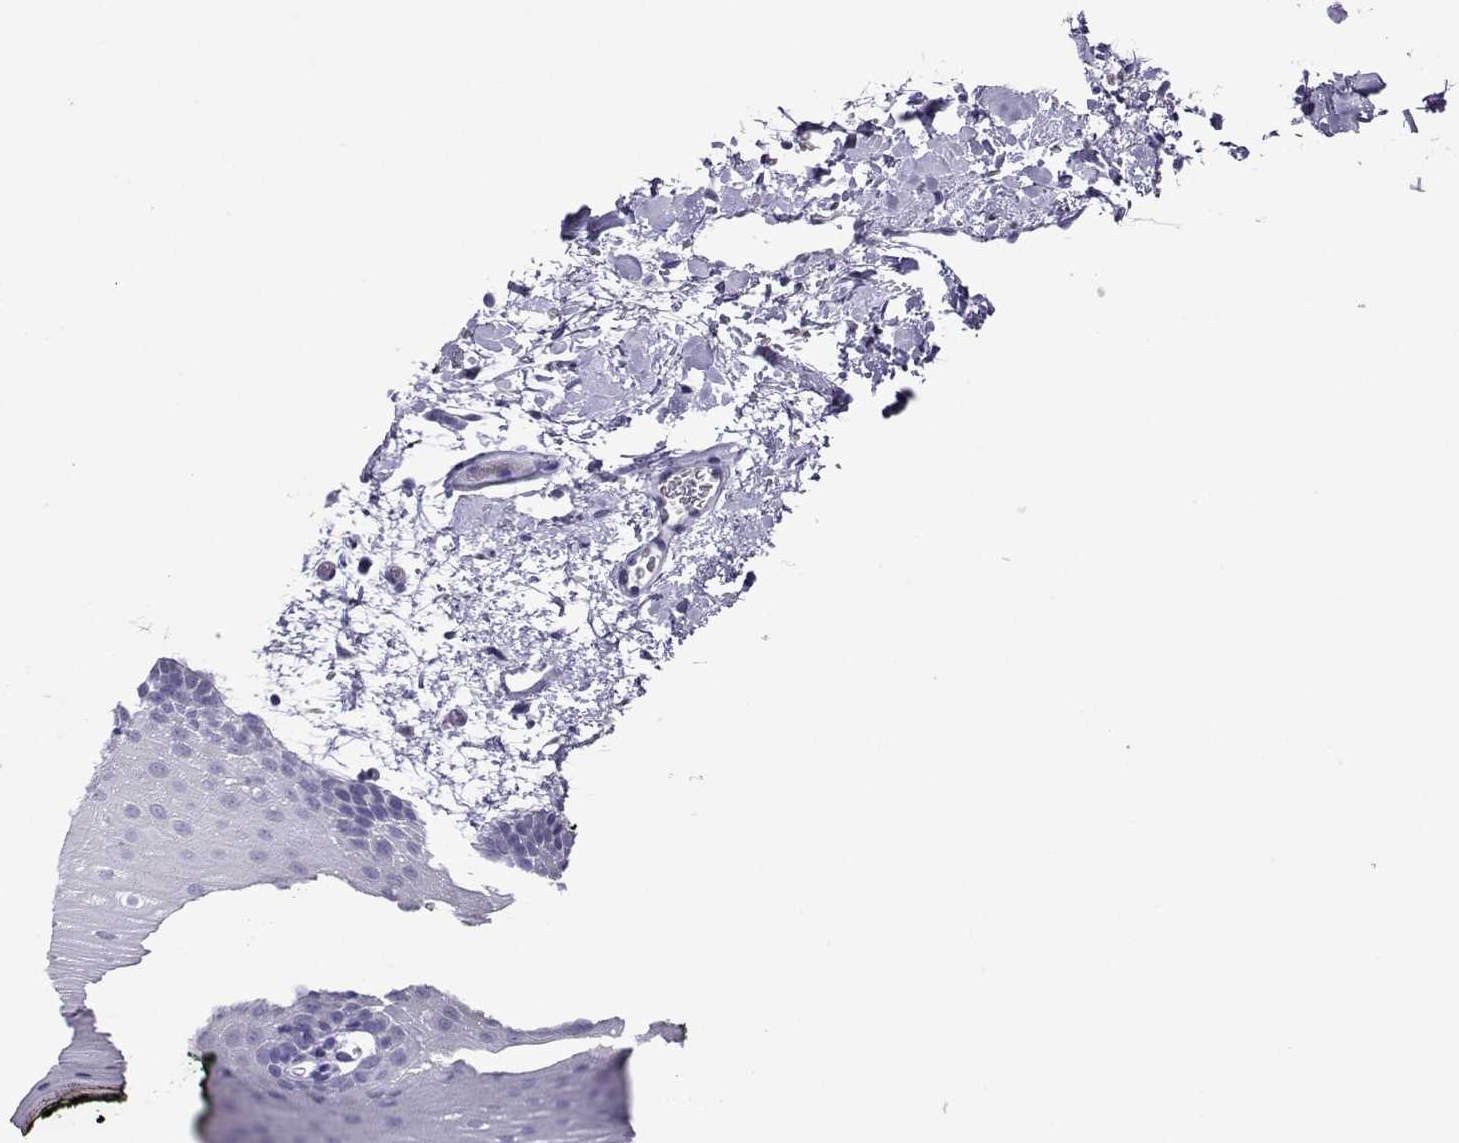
{"staining": {"intensity": "negative", "quantity": "none", "location": "none"}, "tissue": "oral mucosa", "cell_type": "Squamous epithelial cells", "image_type": "normal", "snomed": [{"axis": "morphology", "description": "Normal tissue, NOS"}, {"axis": "topography", "description": "Oral tissue"}, {"axis": "topography", "description": "Head-Neck"}], "caption": "Squamous epithelial cells show no significant protein staining in unremarkable oral mucosa.", "gene": "FBXO24", "patient": {"sex": "male", "age": 65}}